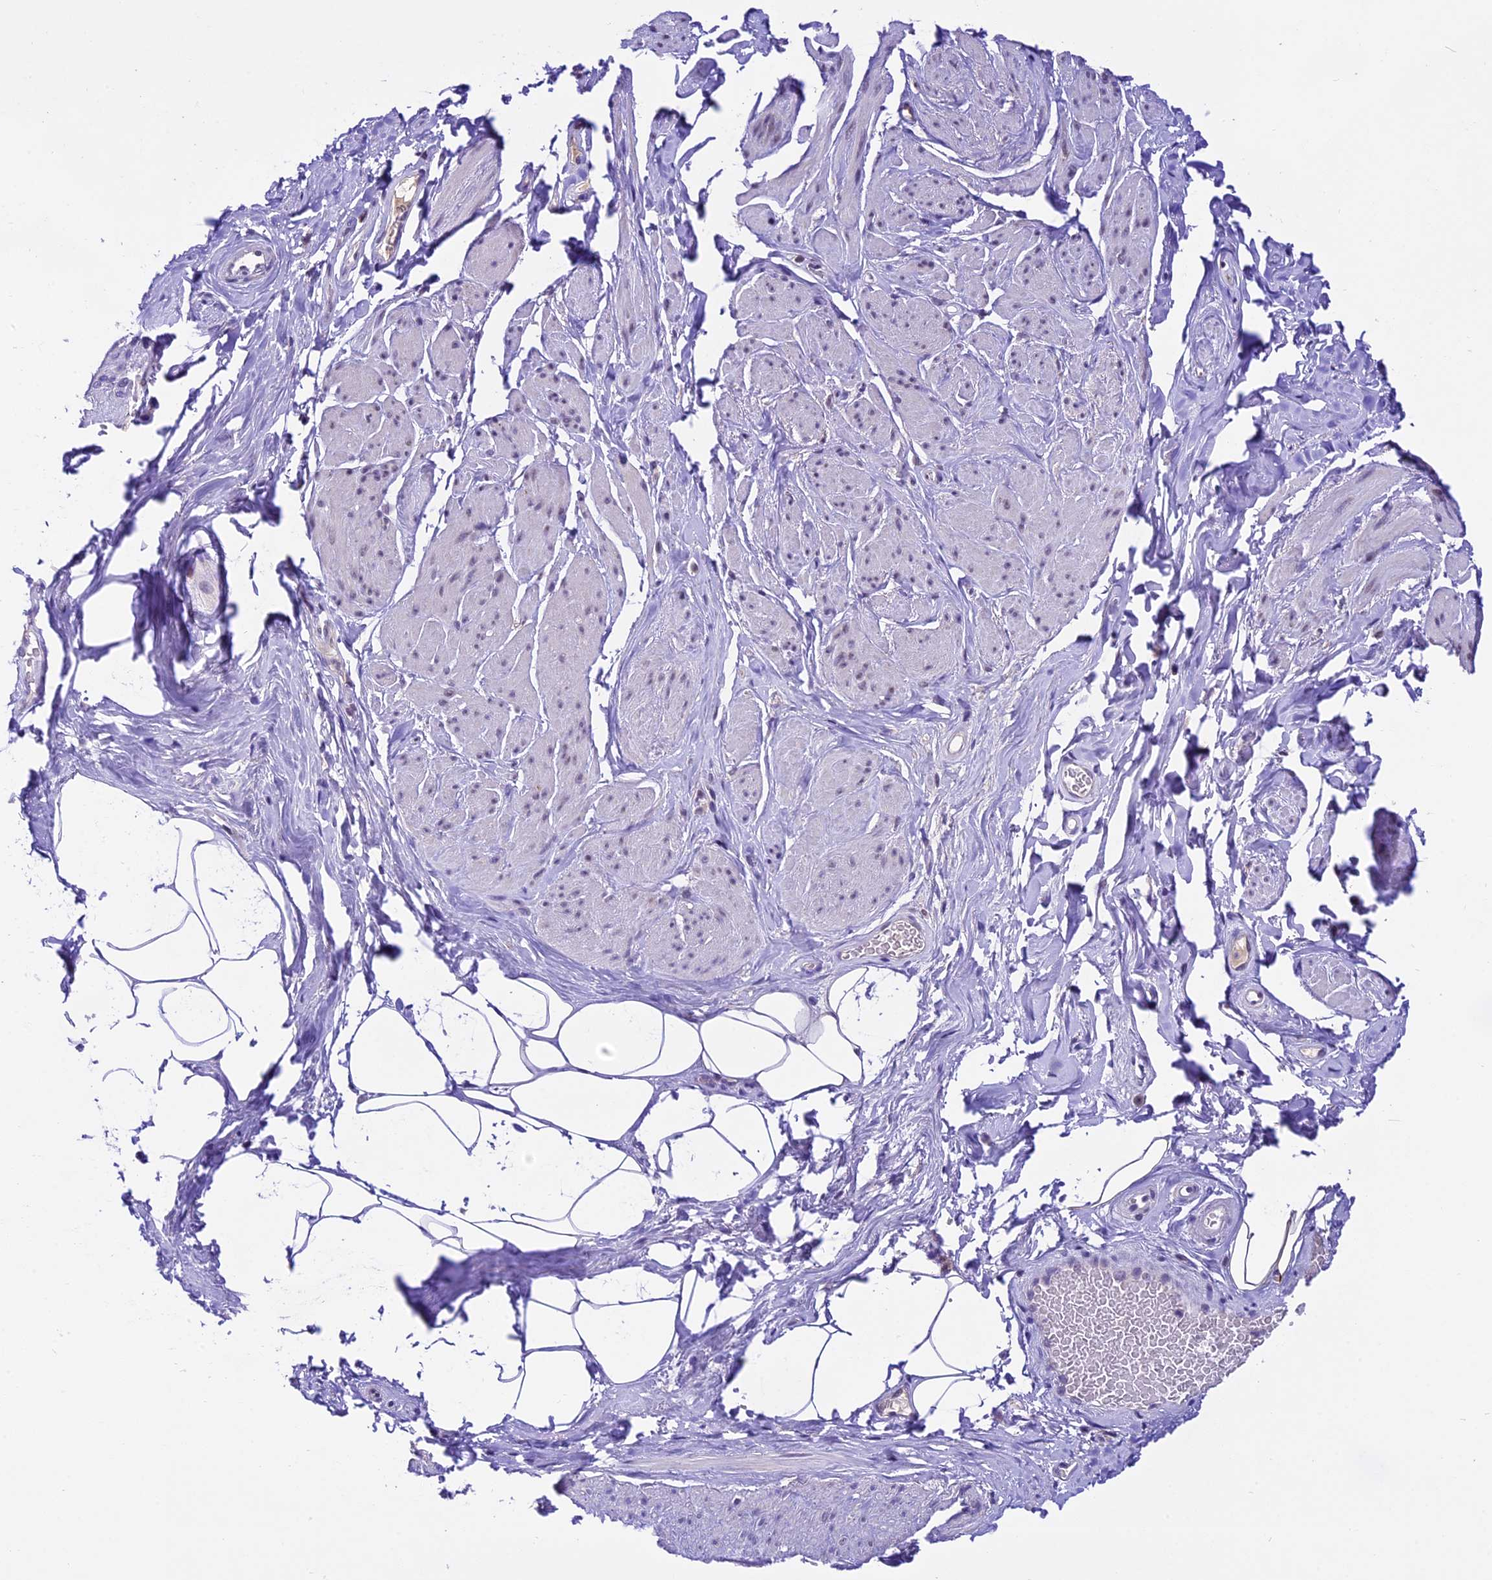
{"staining": {"intensity": "weak", "quantity": "25%-75%", "location": "nuclear"}, "tissue": "smooth muscle", "cell_type": "Smooth muscle cells", "image_type": "normal", "snomed": [{"axis": "morphology", "description": "Normal tissue, NOS"}, {"axis": "topography", "description": "Smooth muscle"}, {"axis": "topography", "description": "Peripheral nerve tissue"}], "caption": "Weak nuclear staining for a protein is seen in about 25%-75% of smooth muscle cells of unremarkable smooth muscle using IHC.", "gene": "CARS2", "patient": {"sex": "male", "age": 69}}